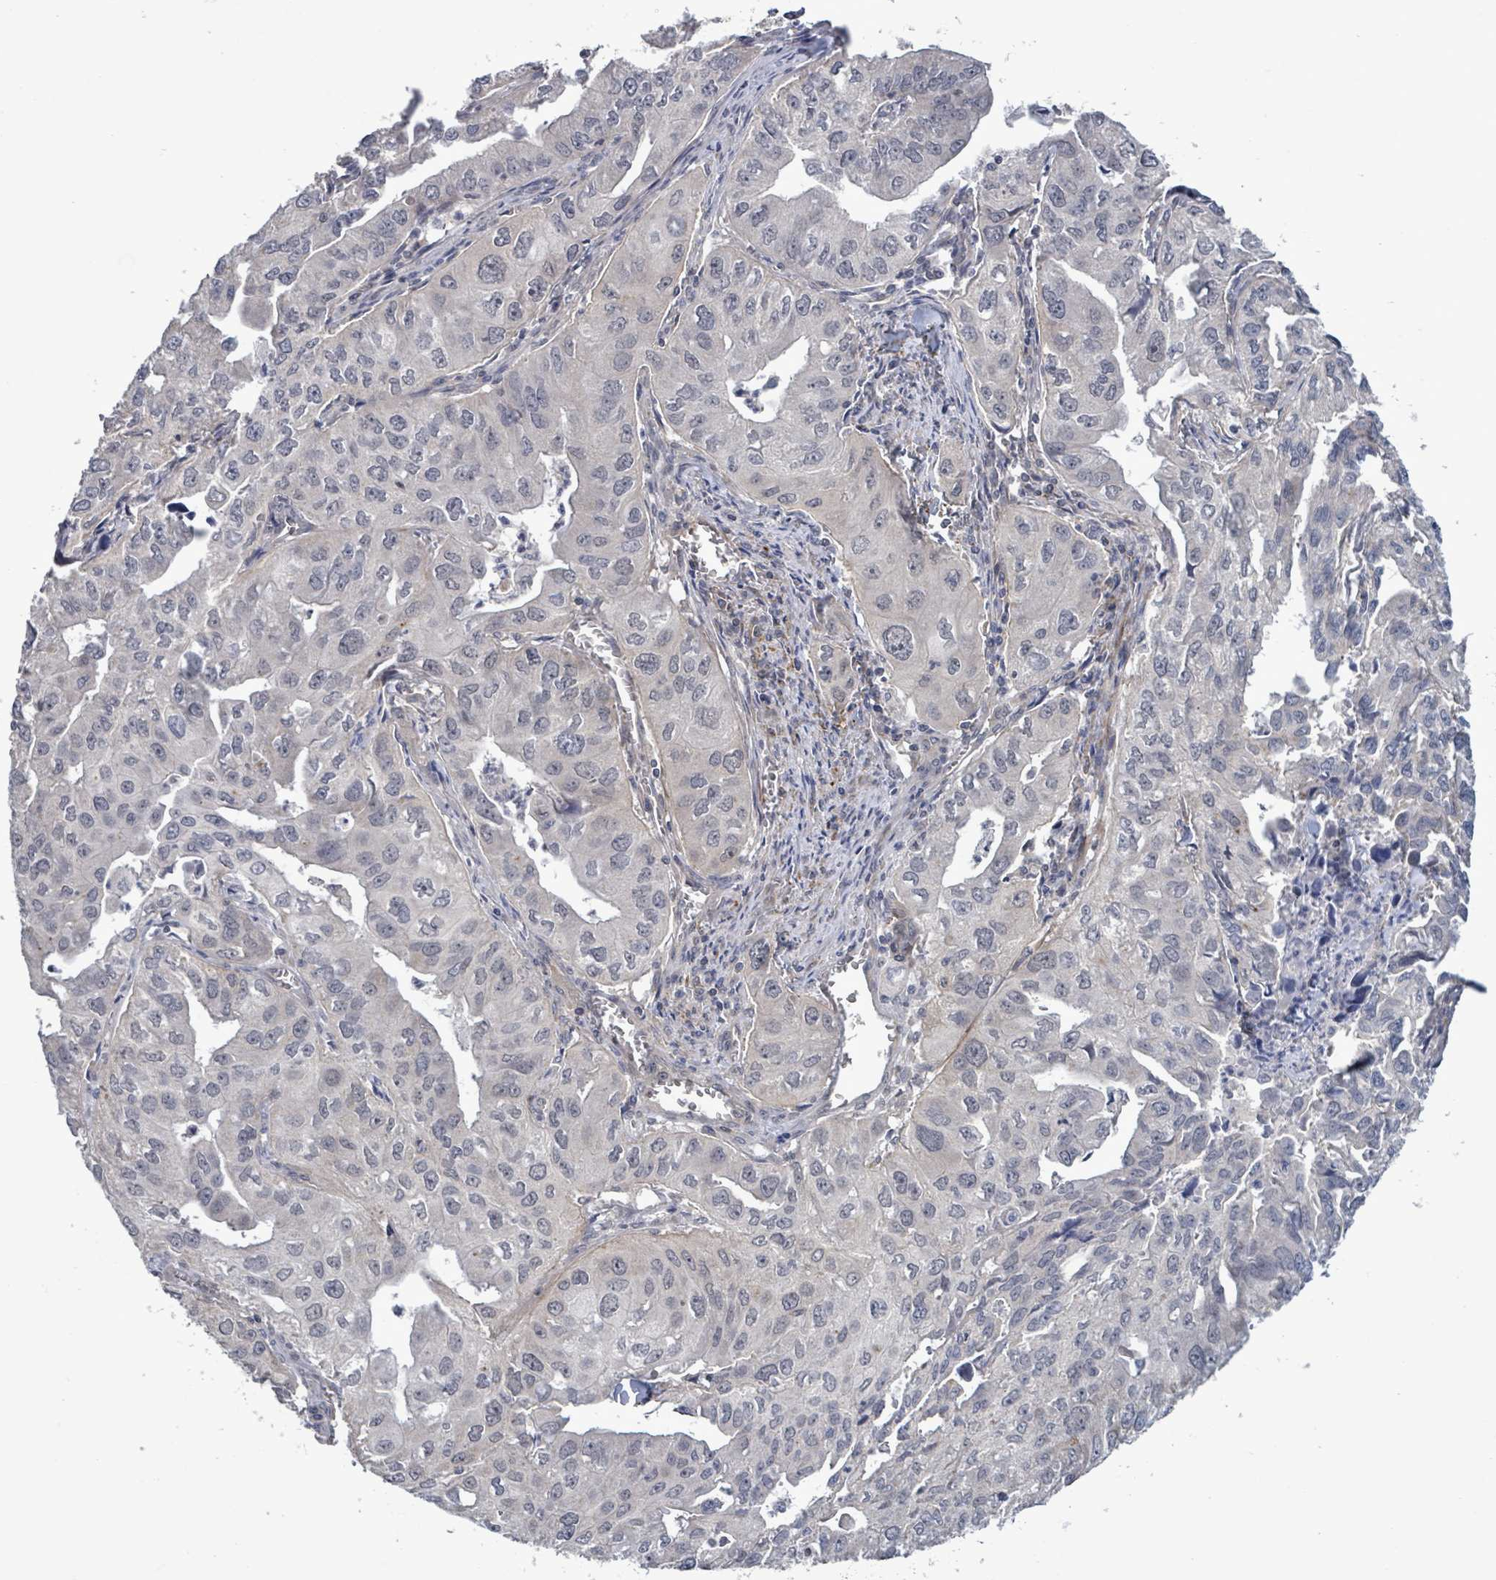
{"staining": {"intensity": "negative", "quantity": "none", "location": "none"}, "tissue": "lung cancer", "cell_type": "Tumor cells", "image_type": "cancer", "snomed": [{"axis": "morphology", "description": "Adenocarcinoma, NOS"}, {"axis": "topography", "description": "Lung"}], "caption": "Lung cancer was stained to show a protein in brown. There is no significant expression in tumor cells. (Brightfield microscopy of DAB IHC at high magnification).", "gene": "AMMECR1", "patient": {"sex": "male", "age": 48}}